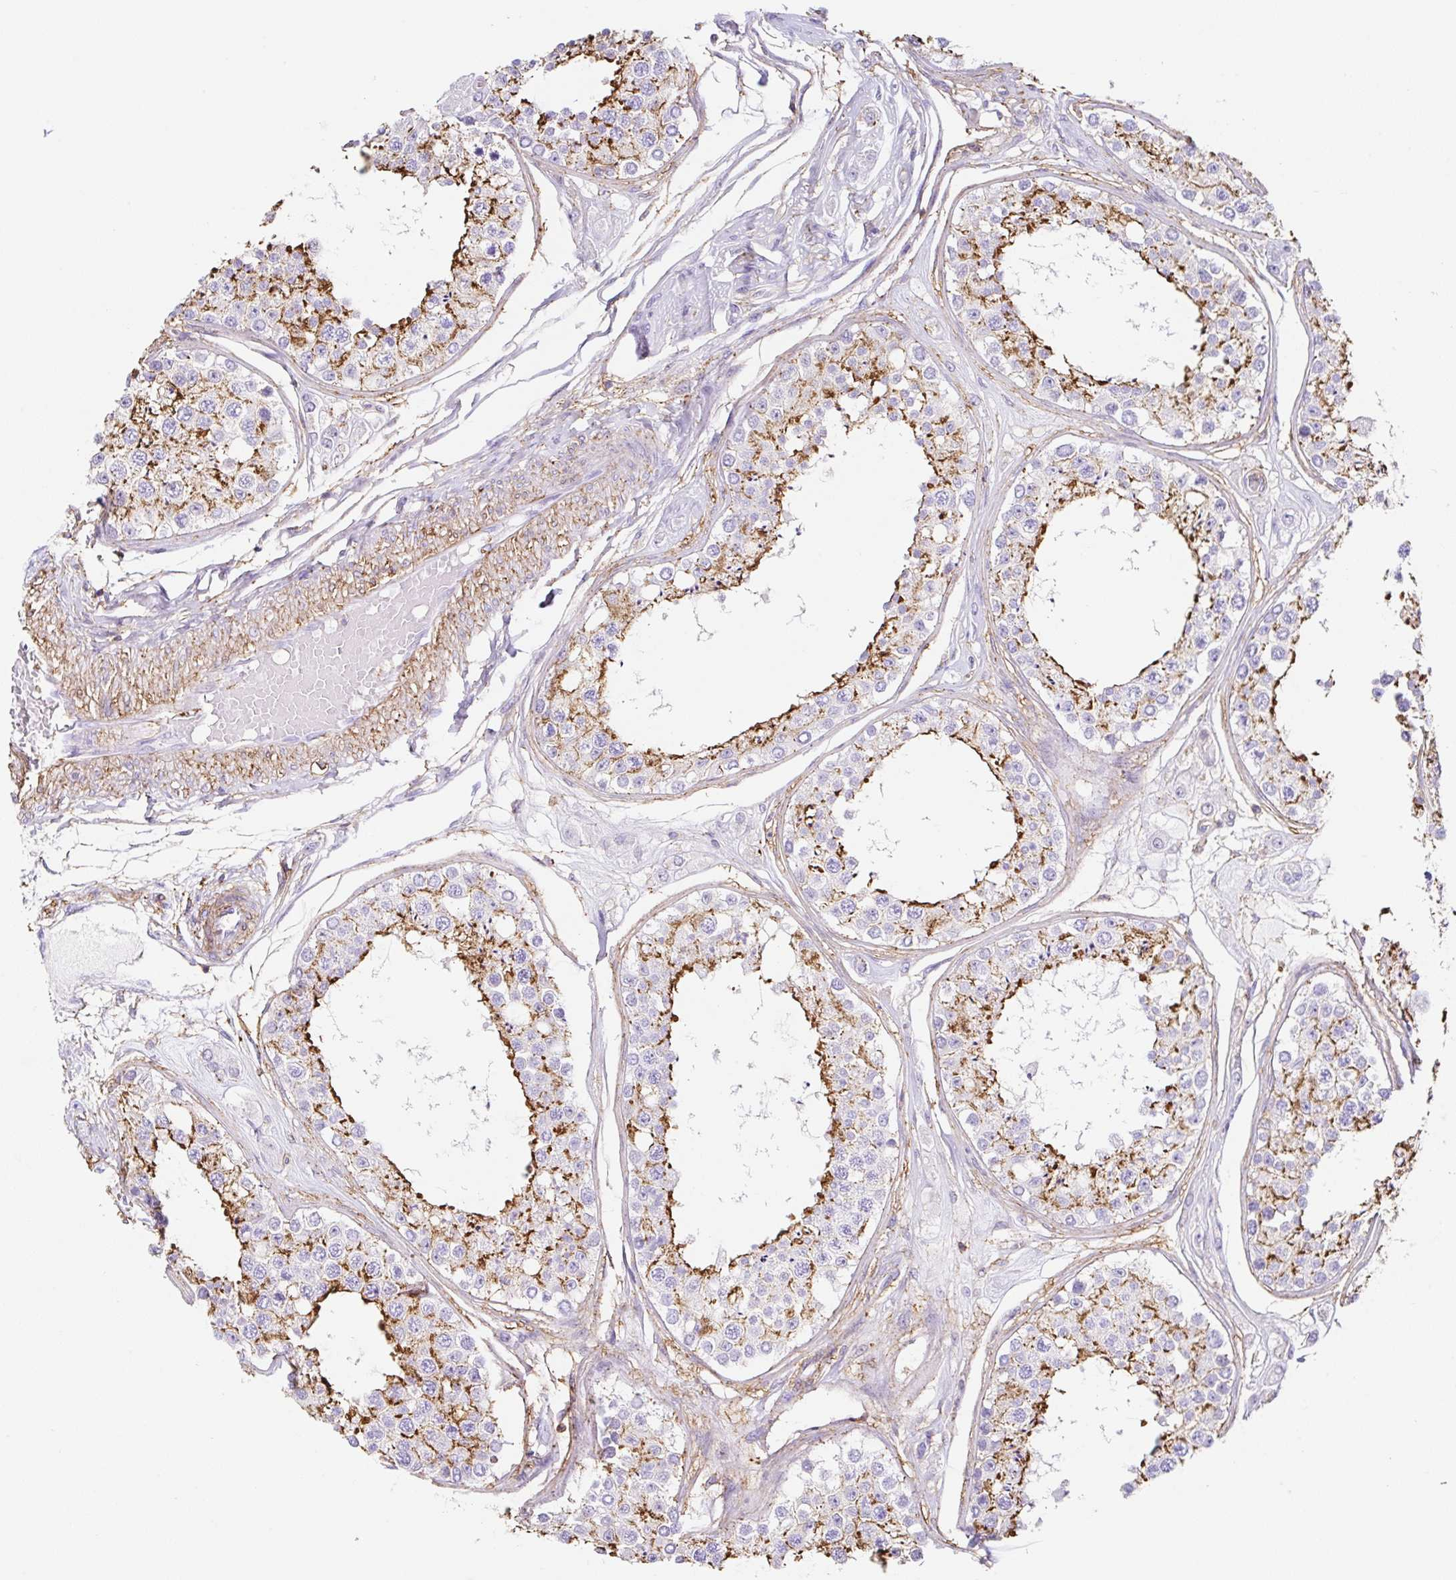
{"staining": {"intensity": "strong", "quantity": "<25%", "location": "cytoplasmic/membranous"}, "tissue": "testis", "cell_type": "Cells in seminiferous ducts", "image_type": "normal", "snomed": [{"axis": "morphology", "description": "Normal tissue, NOS"}, {"axis": "topography", "description": "Testis"}], "caption": "Immunohistochemical staining of unremarkable human testis shows strong cytoplasmic/membranous protein staining in about <25% of cells in seminiferous ducts.", "gene": "MTTP", "patient": {"sex": "male", "age": 25}}